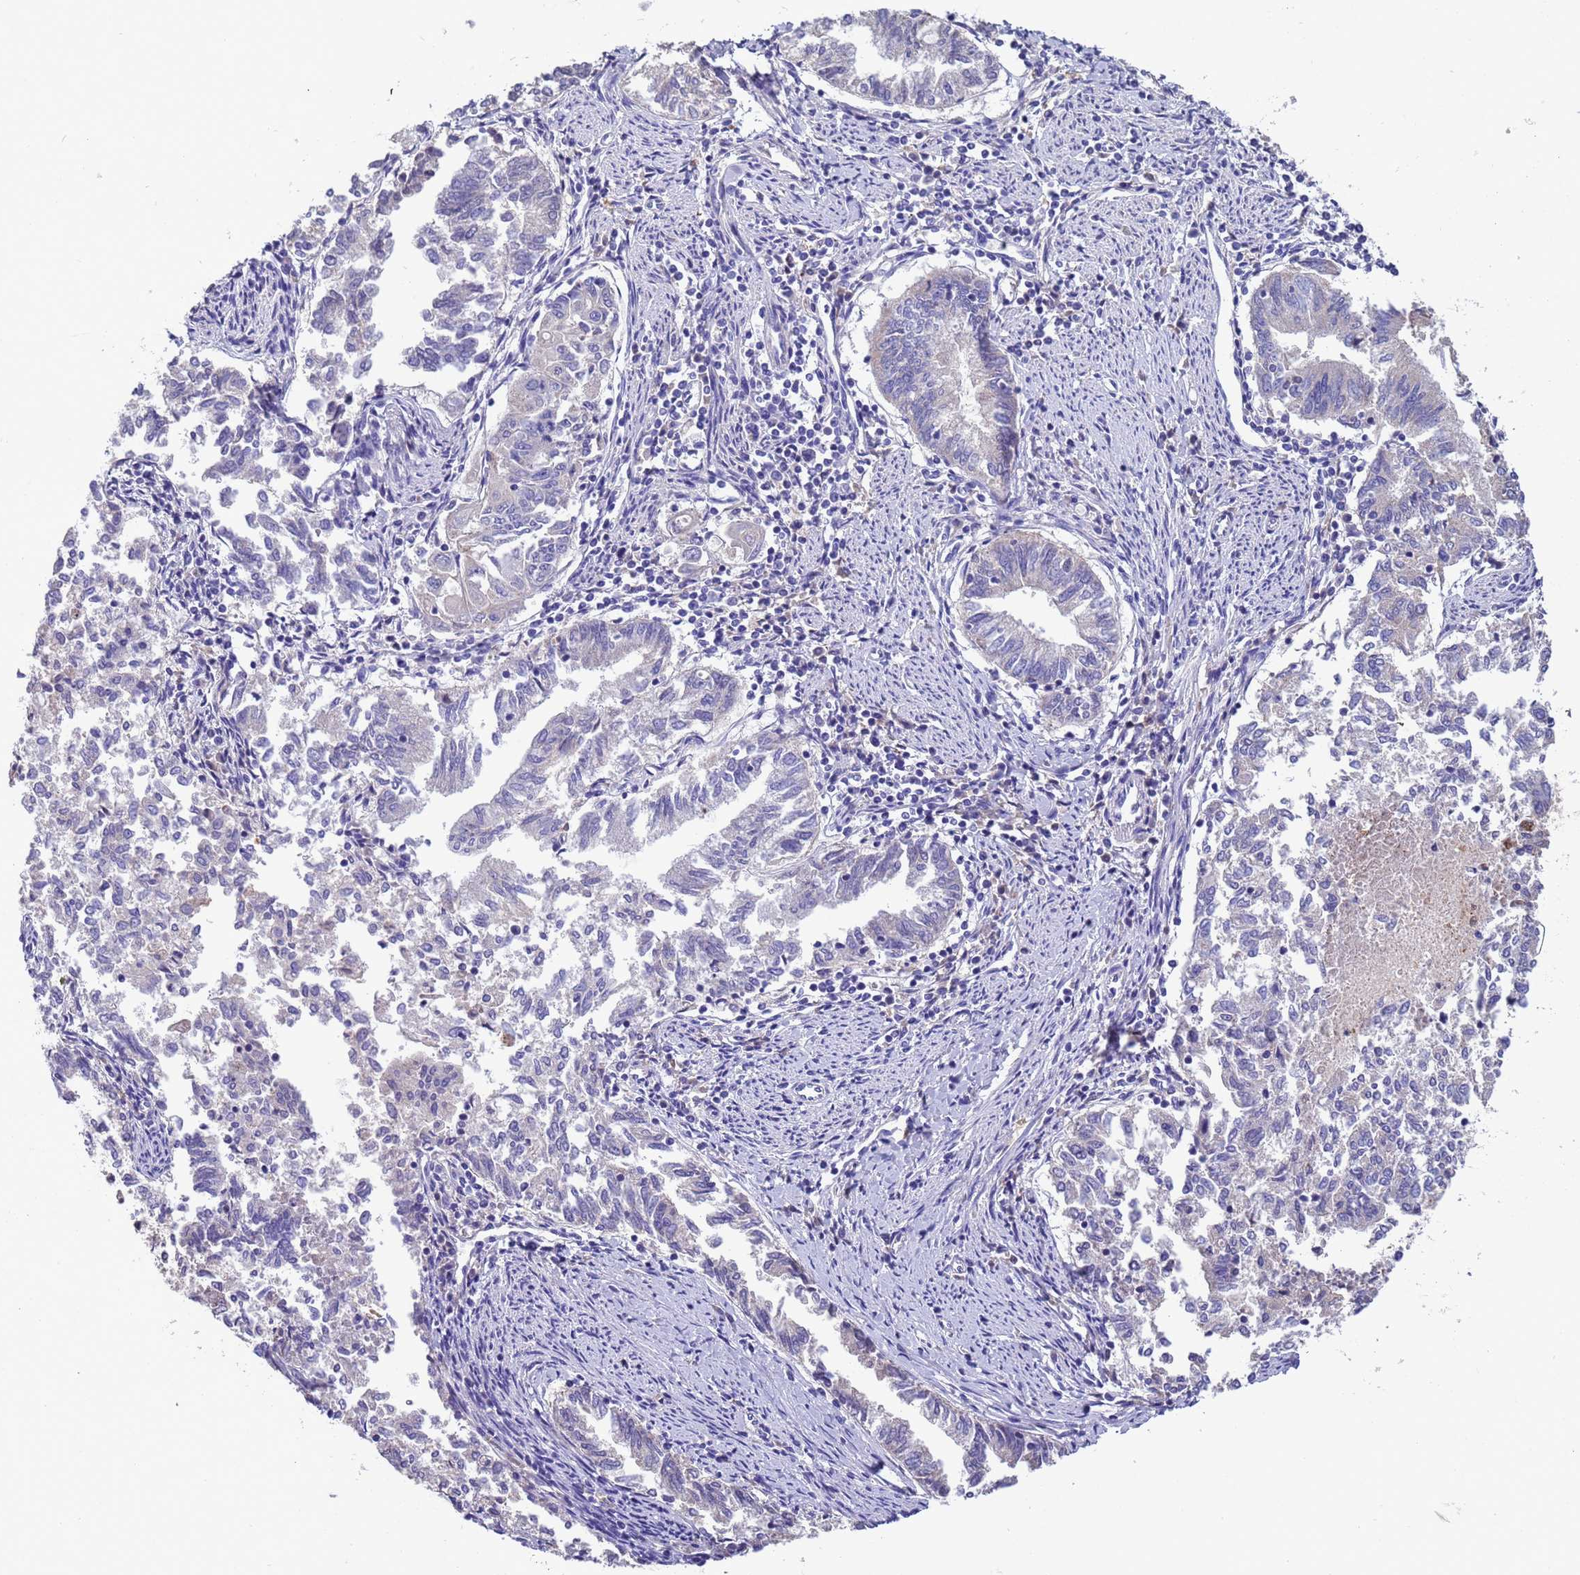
{"staining": {"intensity": "negative", "quantity": "none", "location": "none"}, "tissue": "endometrial cancer", "cell_type": "Tumor cells", "image_type": "cancer", "snomed": [{"axis": "morphology", "description": "Adenocarcinoma, NOS"}, {"axis": "topography", "description": "Endometrium"}], "caption": "Immunohistochemical staining of endometrial cancer (adenocarcinoma) demonstrates no significant staining in tumor cells. (Immunohistochemistry (ihc), brightfield microscopy, high magnification).", "gene": "SLC24A3", "patient": {"sex": "female", "age": 79}}